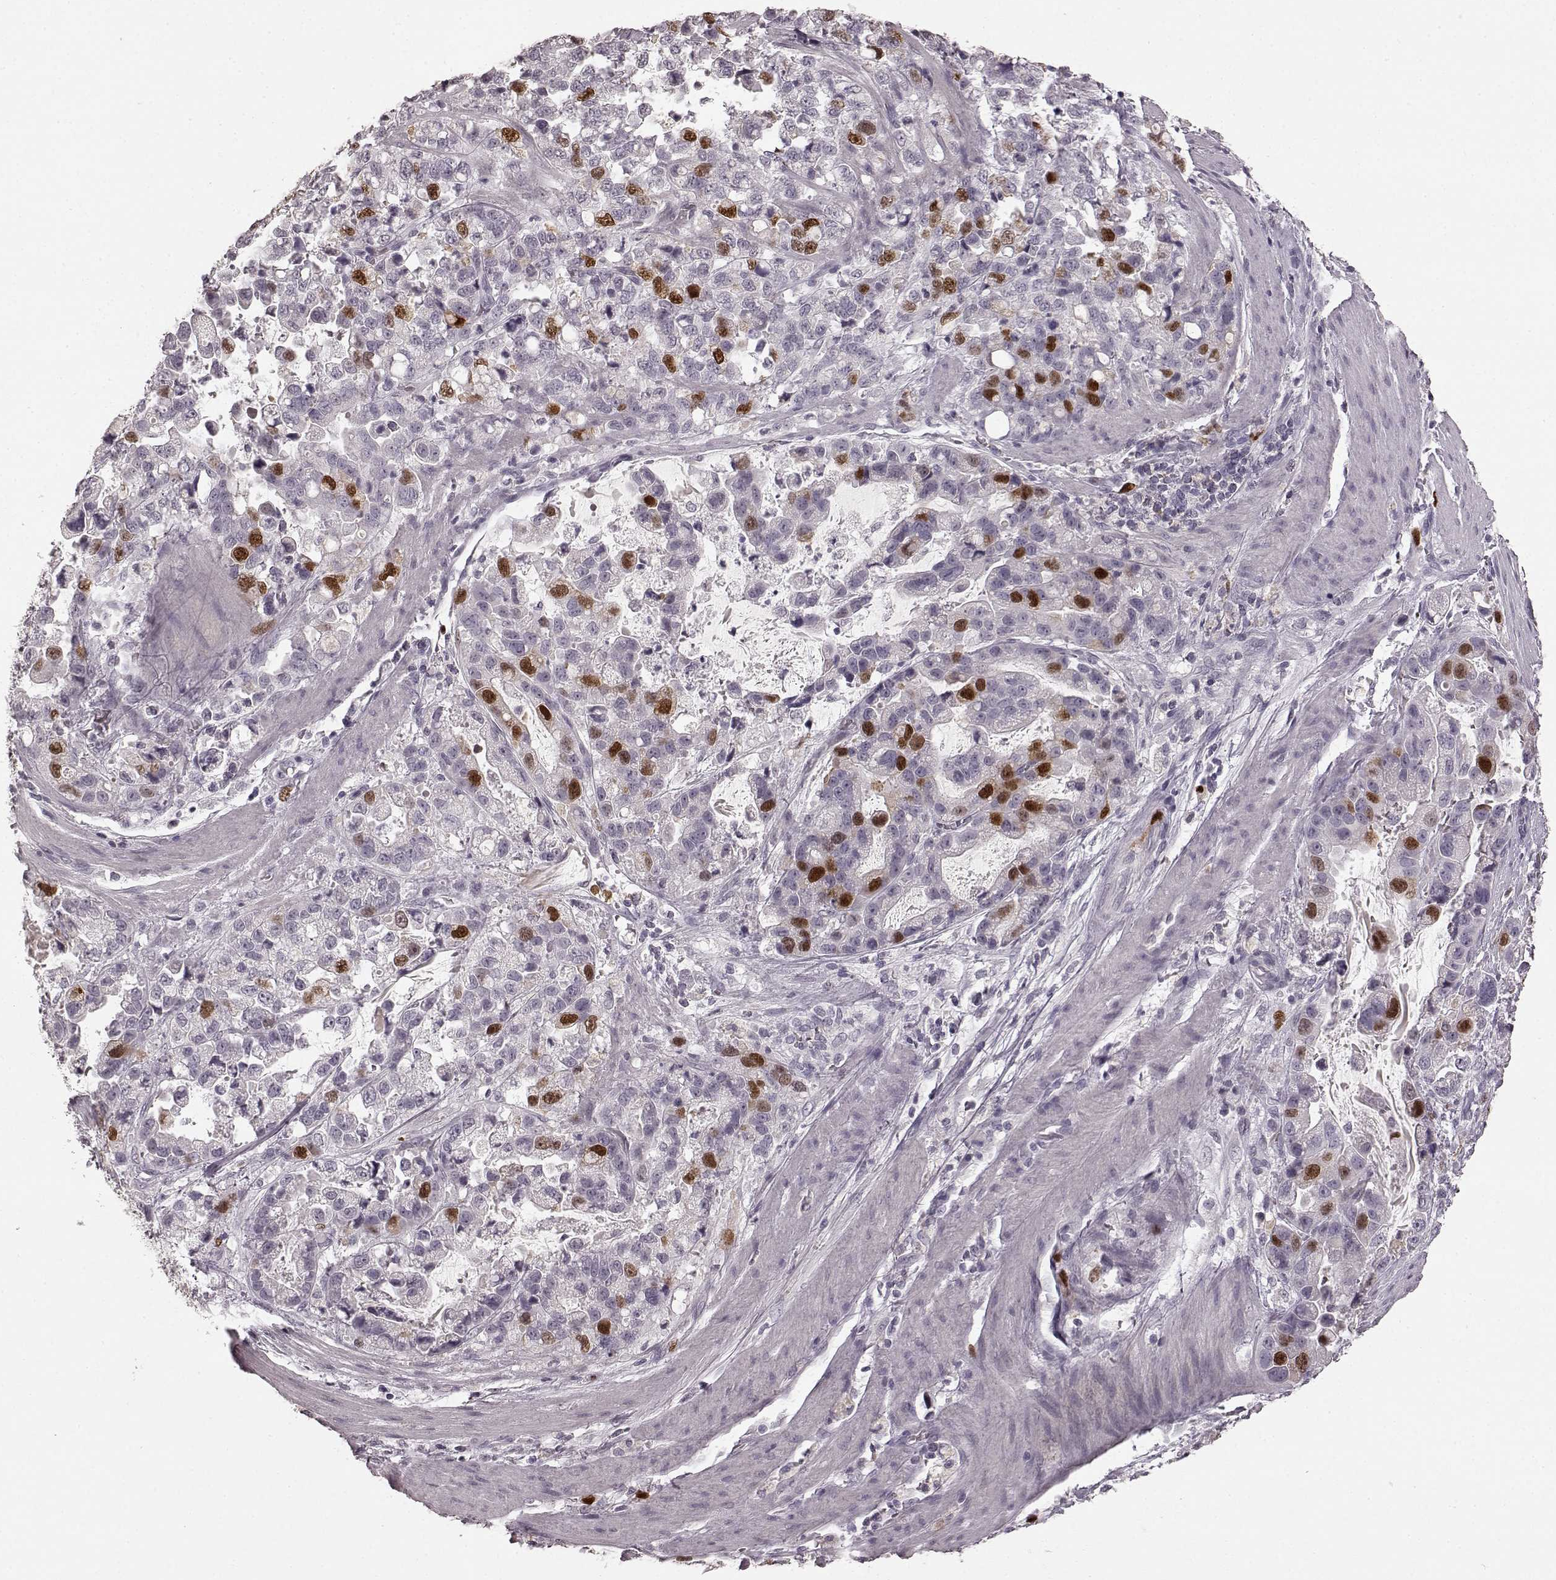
{"staining": {"intensity": "strong", "quantity": "<25%", "location": "nuclear"}, "tissue": "stomach cancer", "cell_type": "Tumor cells", "image_type": "cancer", "snomed": [{"axis": "morphology", "description": "Adenocarcinoma, NOS"}, {"axis": "topography", "description": "Stomach"}], "caption": "A micrograph showing strong nuclear expression in approximately <25% of tumor cells in stomach cancer, as visualized by brown immunohistochemical staining.", "gene": "CCNA2", "patient": {"sex": "male", "age": 59}}